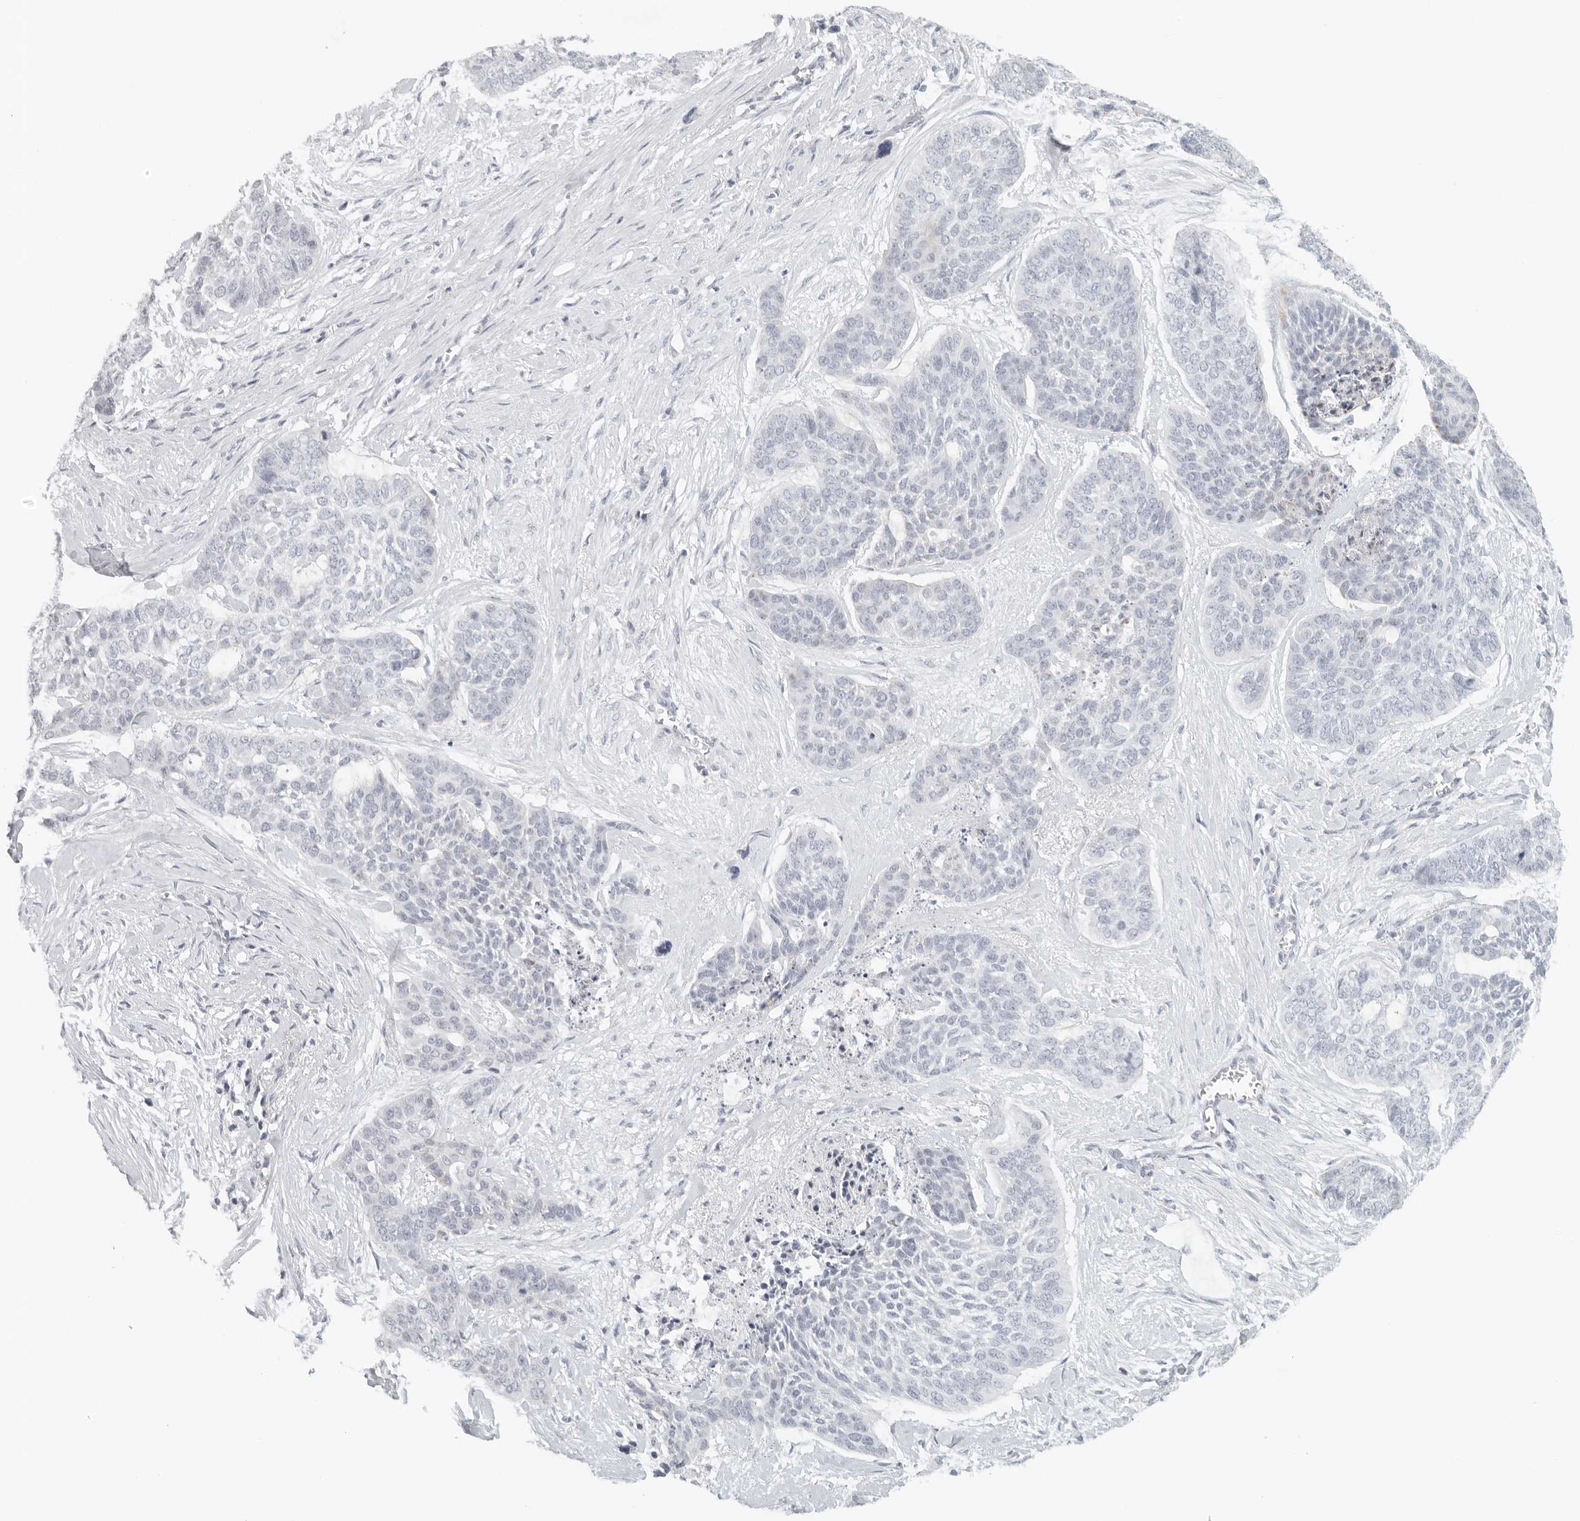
{"staining": {"intensity": "negative", "quantity": "none", "location": "none"}, "tissue": "skin cancer", "cell_type": "Tumor cells", "image_type": "cancer", "snomed": [{"axis": "morphology", "description": "Basal cell carcinoma"}, {"axis": "topography", "description": "Skin"}], "caption": "Micrograph shows no protein staining in tumor cells of skin cancer (basal cell carcinoma) tissue. (Stains: DAB (3,3'-diaminobenzidine) IHC with hematoxylin counter stain, Microscopy: brightfield microscopy at high magnification).", "gene": "RPS6KC1", "patient": {"sex": "female", "age": 64}}